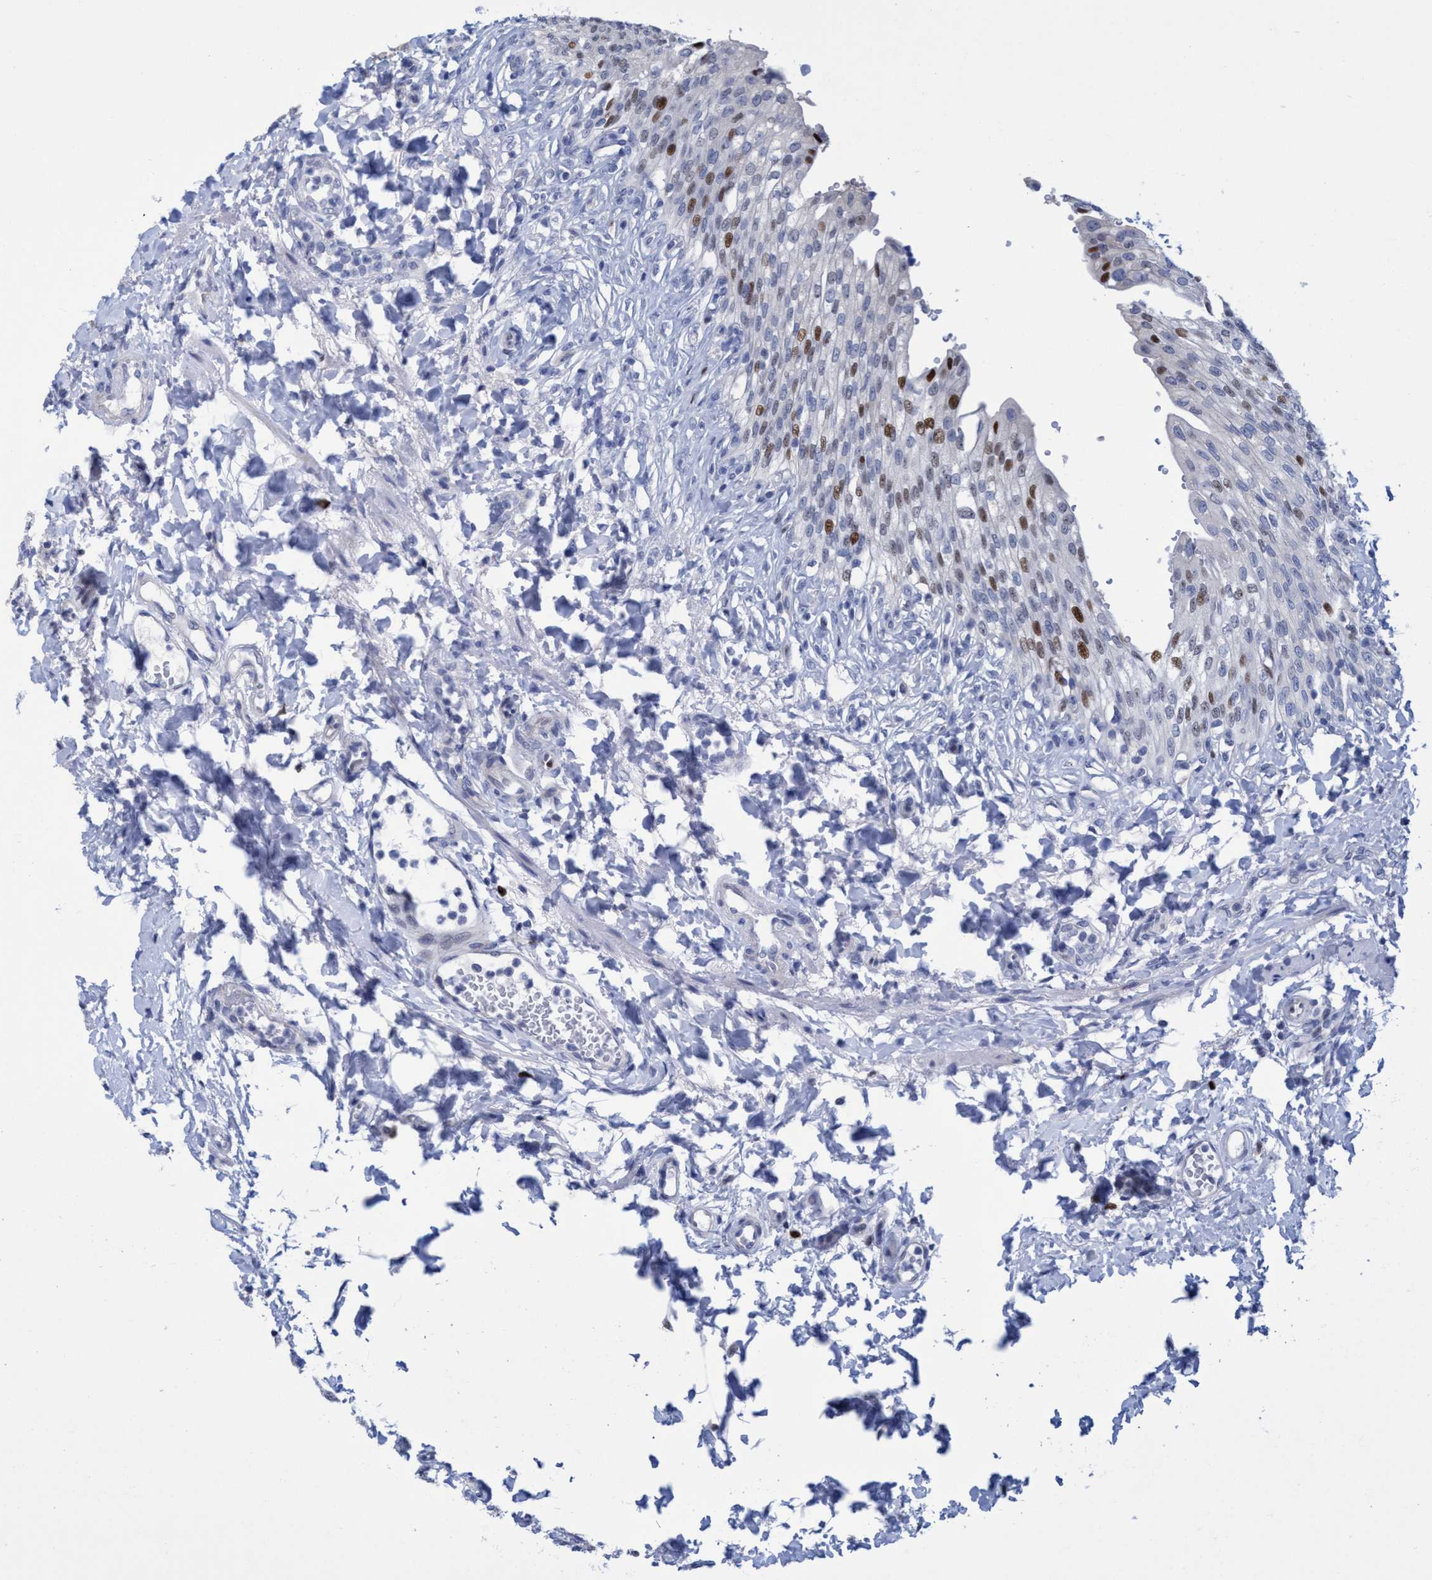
{"staining": {"intensity": "moderate", "quantity": "<25%", "location": "nuclear"}, "tissue": "urinary bladder", "cell_type": "Urothelial cells", "image_type": "normal", "snomed": [{"axis": "morphology", "description": "Urothelial carcinoma, High grade"}, {"axis": "topography", "description": "Urinary bladder"}], "caption": "Protein expression analysis of benign urinary bladder shows moderate nuclear expression in approximately <25% of urothelial cells.", "gene": "R3HCC1", "patient": {"sex": "male", "age": 46}}